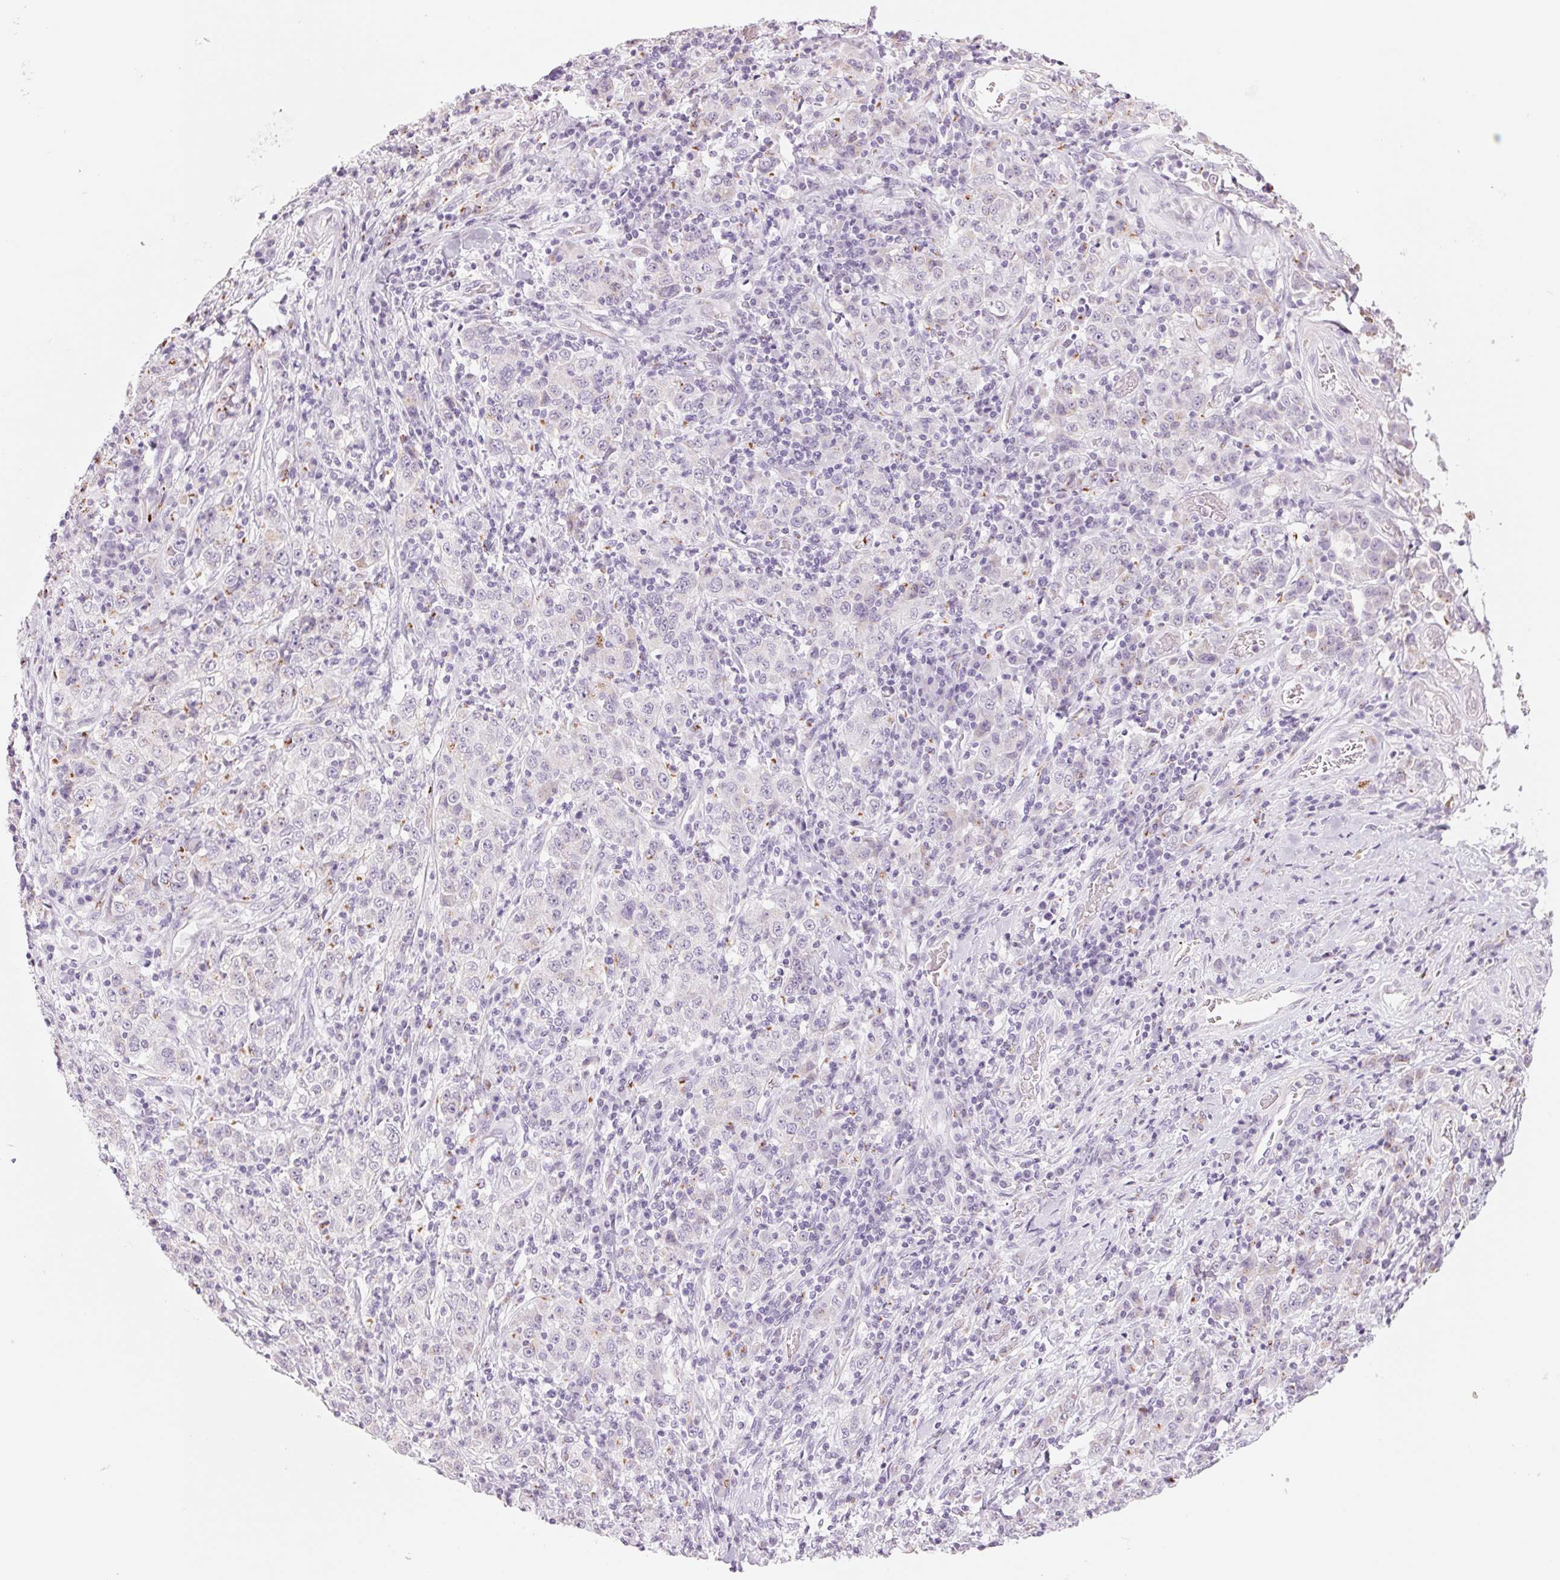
{"staining": {"intensity": "moderate", "quantity": "25%-75%", "location": "cytoplasmic/membranous"}, "tissue": "stomach cancer", "cell_type": "Tumor cells", "image_type": "cancer", "snomed": [{"axis": "morphology", "description": "Normal tissue, NOS"}, {"axis": "morphology", "description": "Adenocarcinoma, NOS"}, {"axis": "topography", "description": "Stomach, upper"}, {"axis": "topography", "description": "Stomach"}], "caption": "Immunohistochemistry (DAB) staining of stomach cancer (adenocarcinoma) reveals moderate cytoplasmic/membranous protein staining in approximately 25%-75% of tumor cells.", "gene": "GALNT7", "patient": {"sex": "male", "age": 59}}